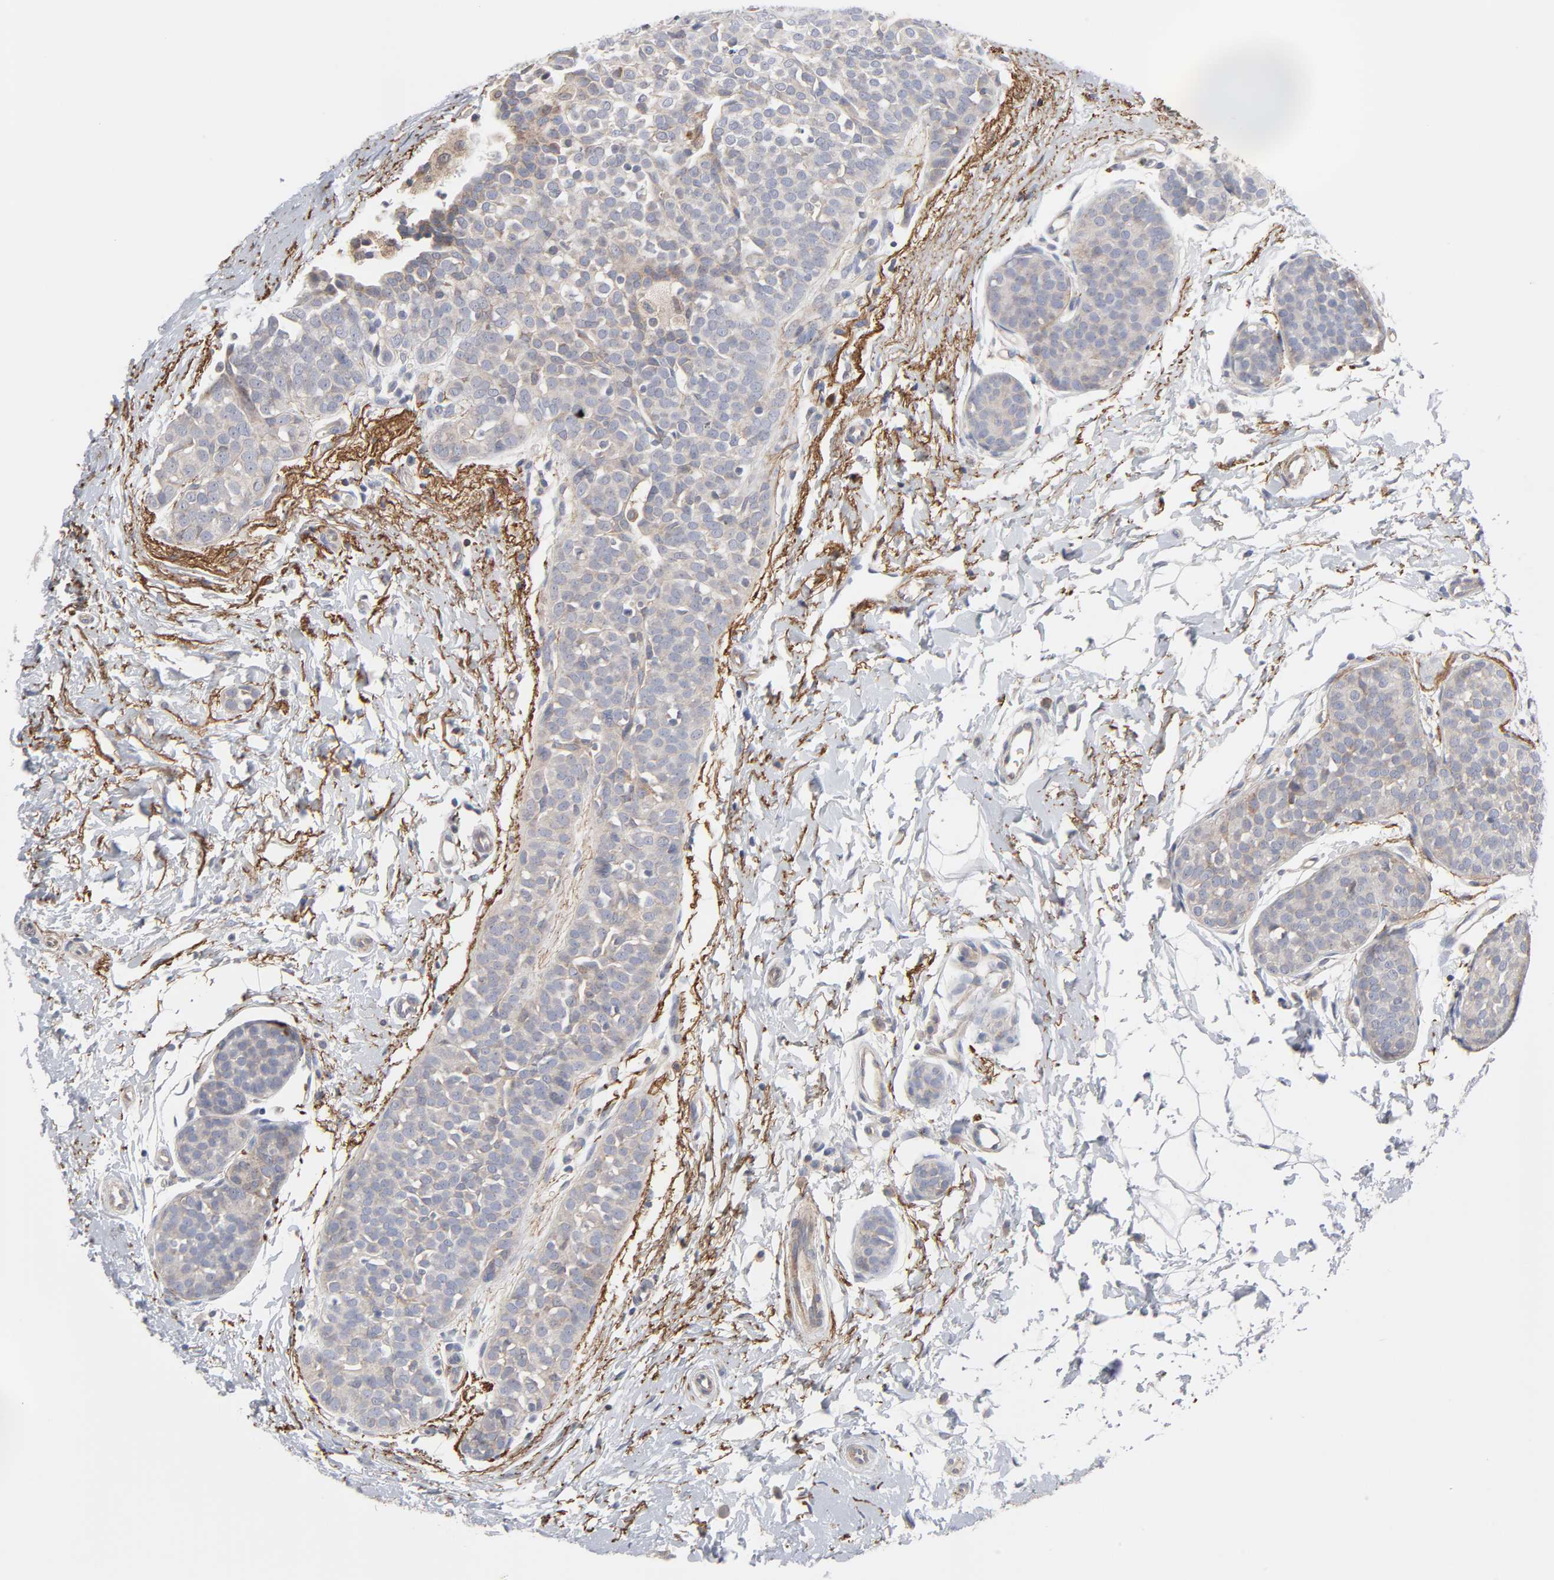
{"staining": {"intensity": "weak", "quantity": "<25%", "location": "cytoplasmic/membranous"}, "tissue": "breast cancer", "cell_type": "Tumor cells", "image_type": "cancer", "snomed": [{"axis": "morphology", "description": "Lobular carcinoma, in situ"}, {"axis": "morphology", "description": "Lobular carcinoma"}, {"axis": "topography", "description": "Breast"}], "caption": "Immunohistochemical staining of breast cancer demonstrates no significant staining in tumor cells.", "gene": "IL4R", "patient": {"sex": "female", "age": 41}}